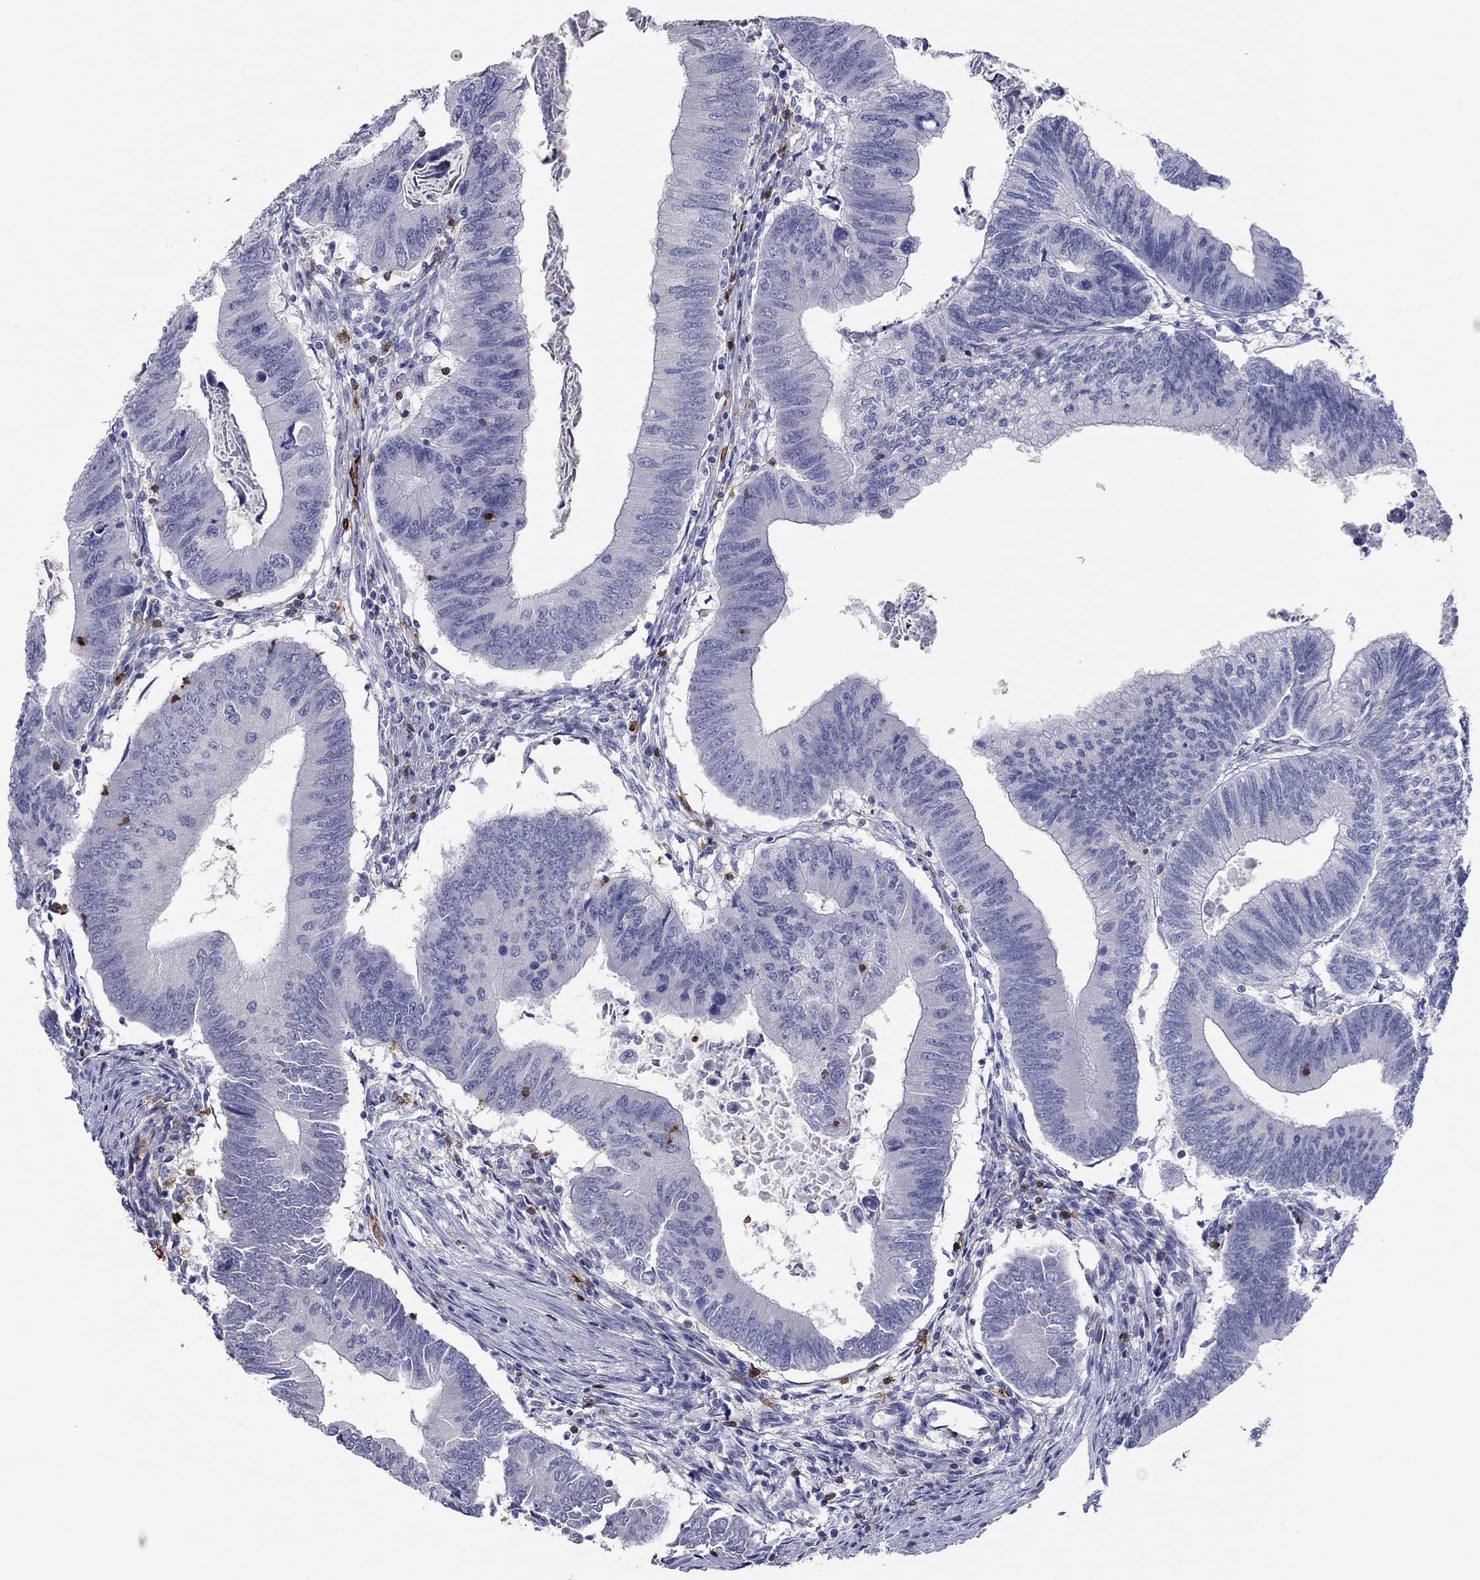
{"staining": {"intensity": "negative", "quantity": "none", "location": "none"}, "tissue": "colorectal cancer", "cell_type": "Tumor cells", "image_type": "cancer", "snomed": [{"axis": "morphology", "description": "Adenocarcinoma, NOS"}, {"axis": "topography", "description": "Colon"}], "caption": "Tumor cells show no significant positivity in colorectal cancer (adenocarcinoma). (DAB (3,3'-diaminobenzidine) IHC visualized using brightfield microscopy, high magnification).", "gene": "ITGAE", "patient": {"sex": "male", "age": 53}}